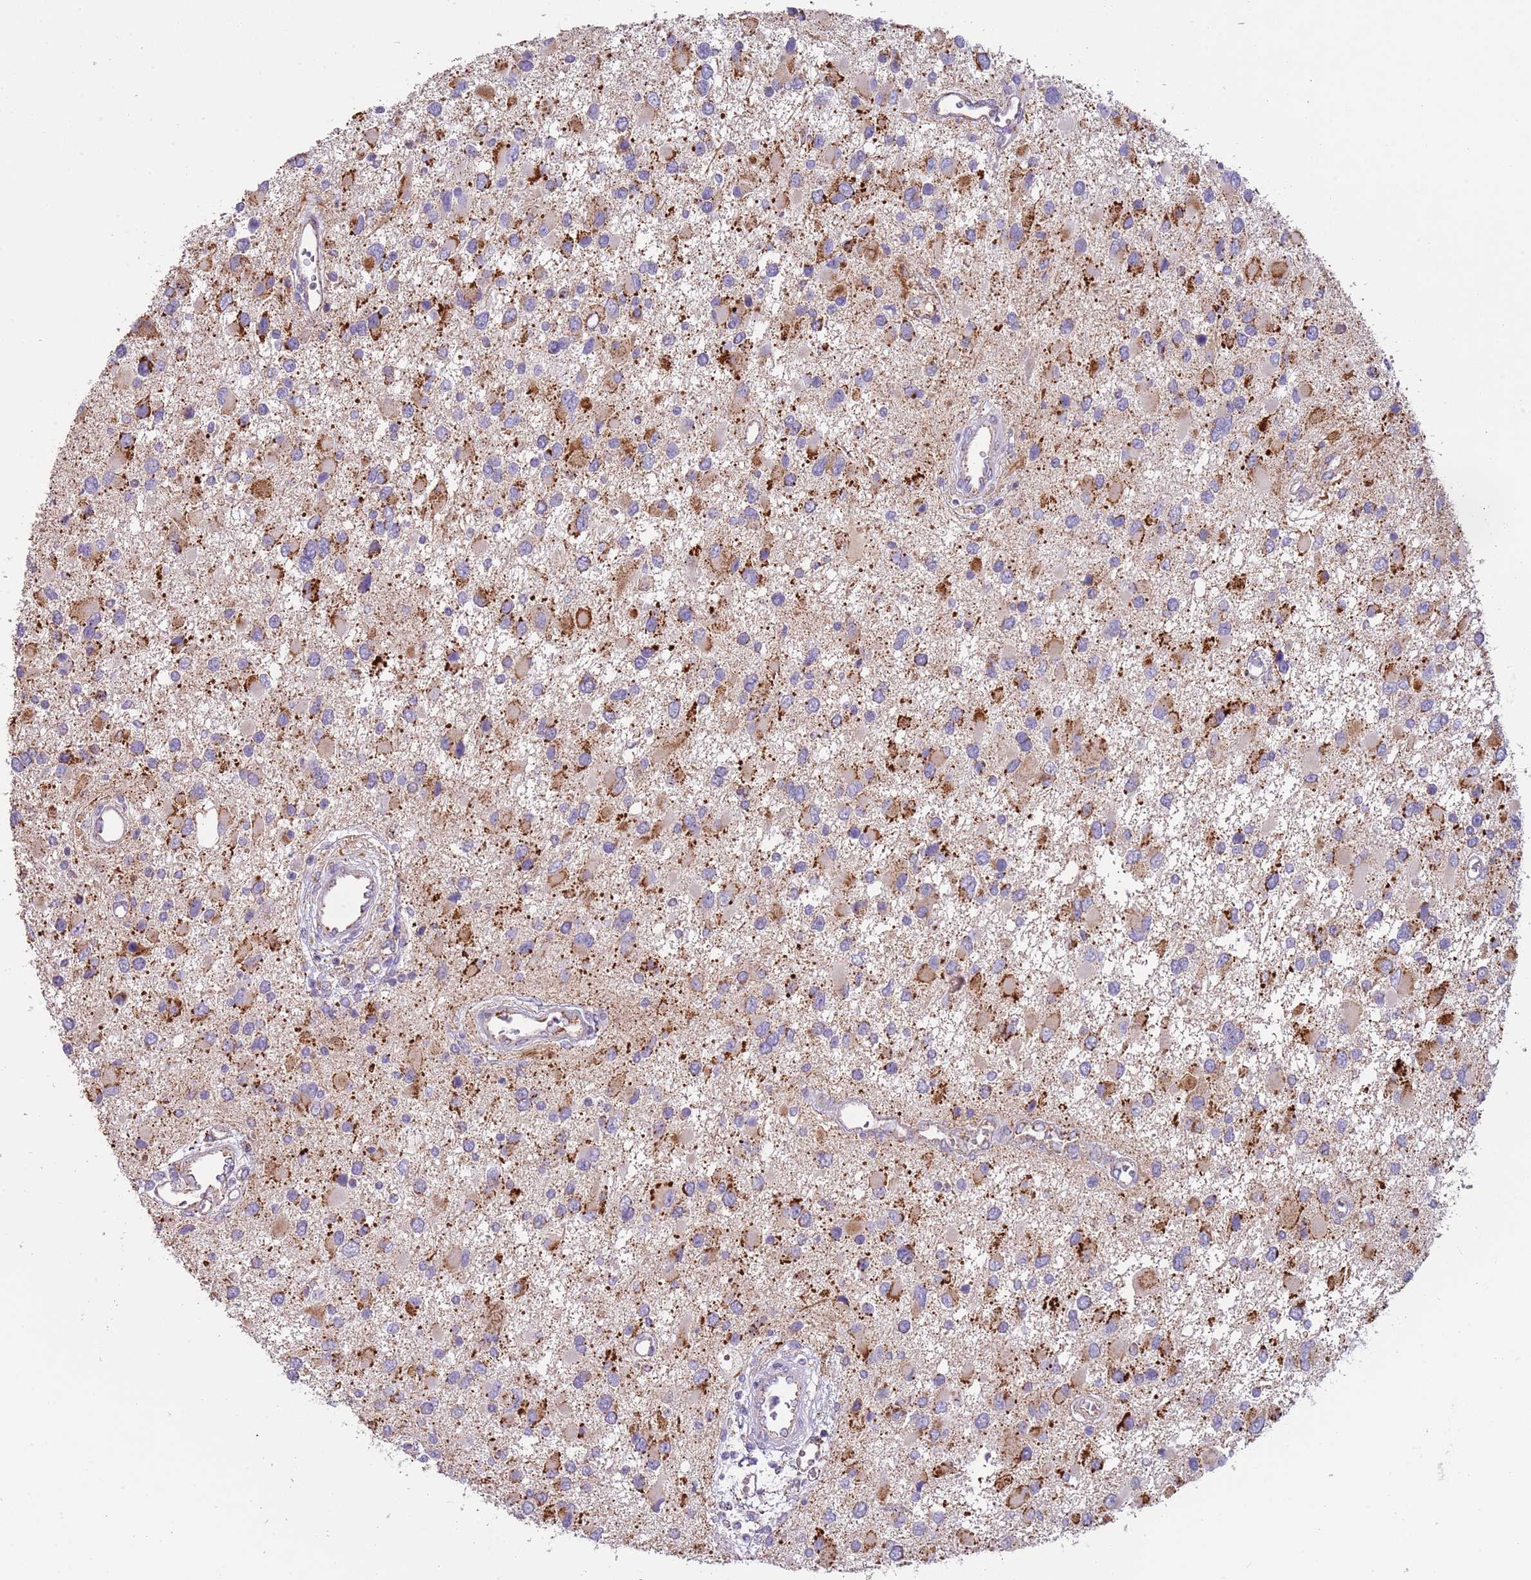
{"staining": {"intensity": "strong", "quantity": "25%-75%", "location": "cytoplasmic/membranous"}, "tissue": "glioma", "cell_type": "Tumor cells", "image_type": "cancer", "snomed": [{"axis": "morphology", "description": "Glioma, malignant, High grade"}, {"axis": "topography", "description": "Brain"}], "caption": "Immunohistochemistry (IHC) (DAB) staining of glioma displays strong cytoplasmic/membranous protein staining in about 25%-75% of tumor cells. The protein is shown in brown color, while the nuclei are stained blue.", "gene": "RNF222", "patient": {"sex": "male", "age": 53}}